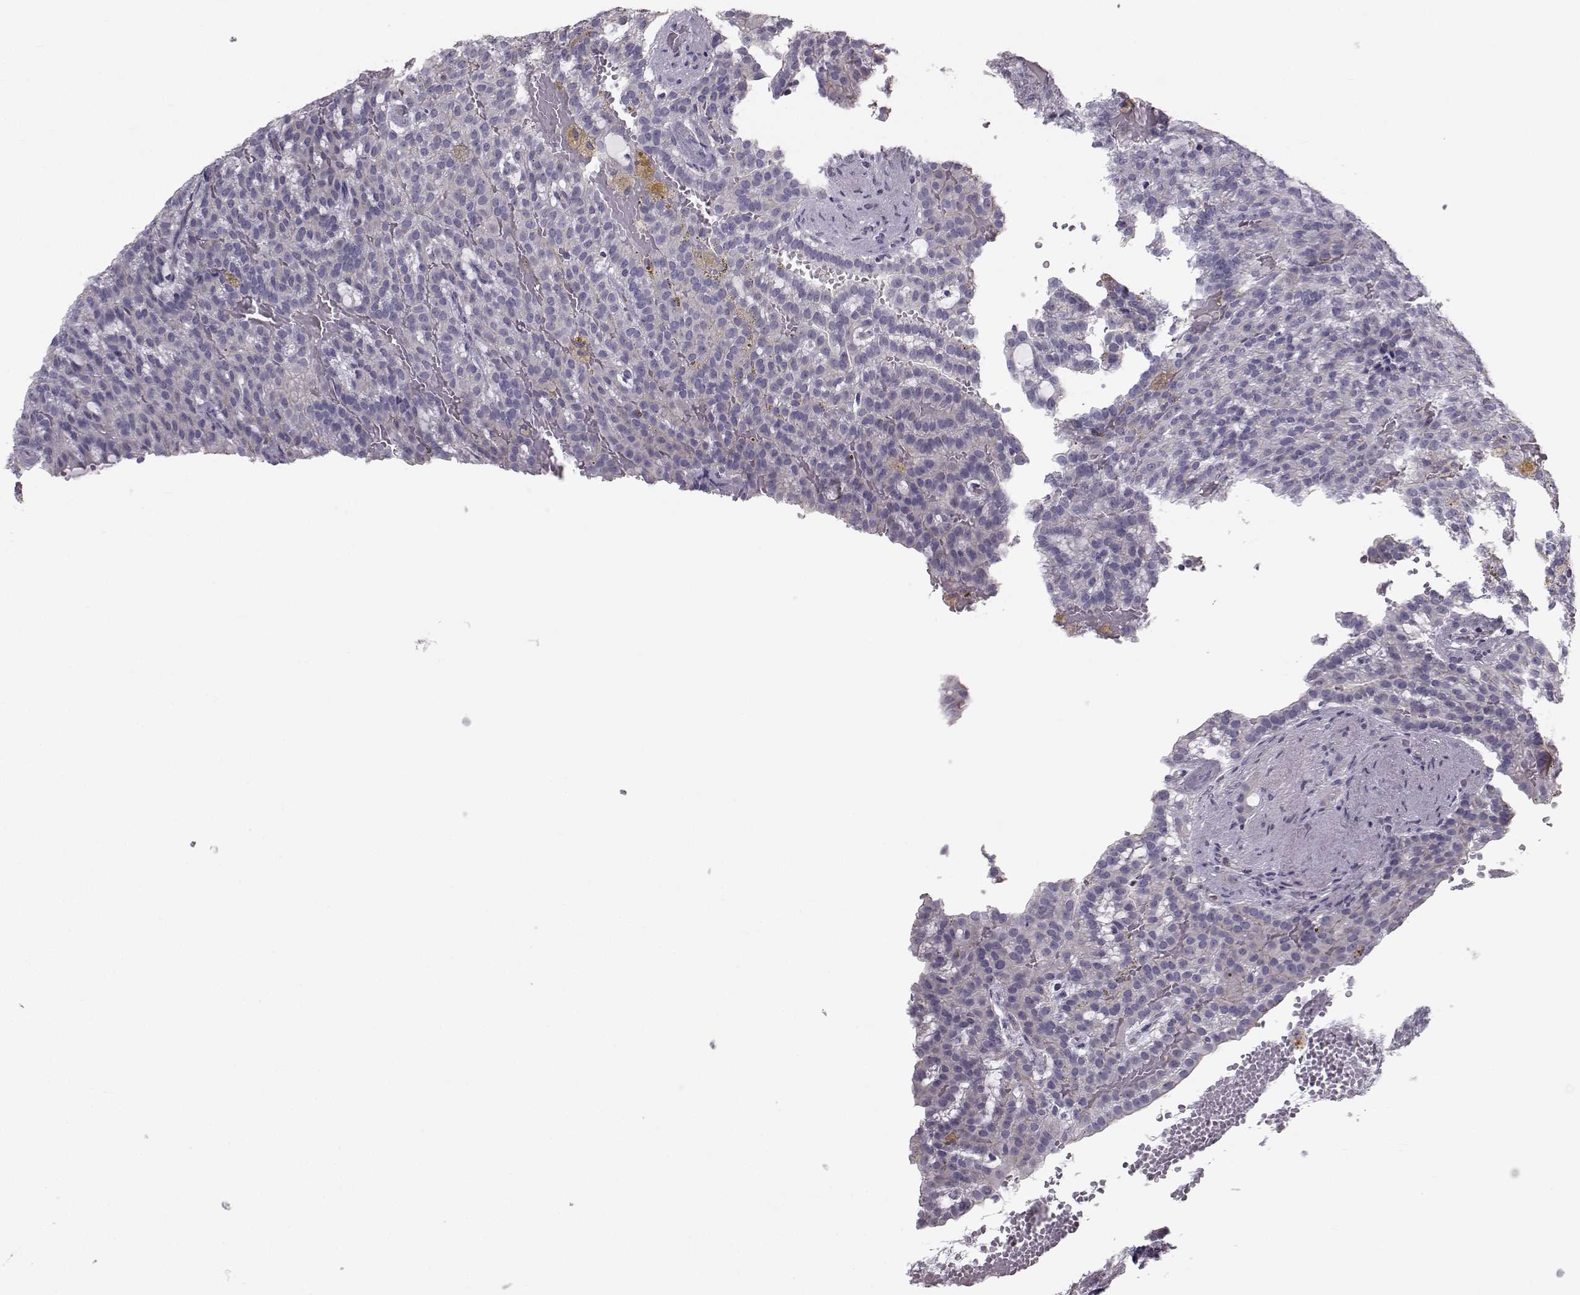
{"staining": {"intensity": "negative", "quantity": "none", "location": "none"}, "tissue": "renal cancer", "cell_type": "Tumor cells", "image_type": "cancer", "snomed": [{"axis": "morphology", "description": "Adenocarcinoma, NOS"}, {"axis": "topography", "description": "Kidney"}], "caption": "This is a image of immunohistochemistry staining of renal cancer (adenocarcinoma), which shows no positivity in tumor cells. (DAB immunohistochemistry (IHC) visualized using brightfield microscopy, high magnification).", "gene": "GARIN3", "patient": {"sex": "male", "age": 63}}